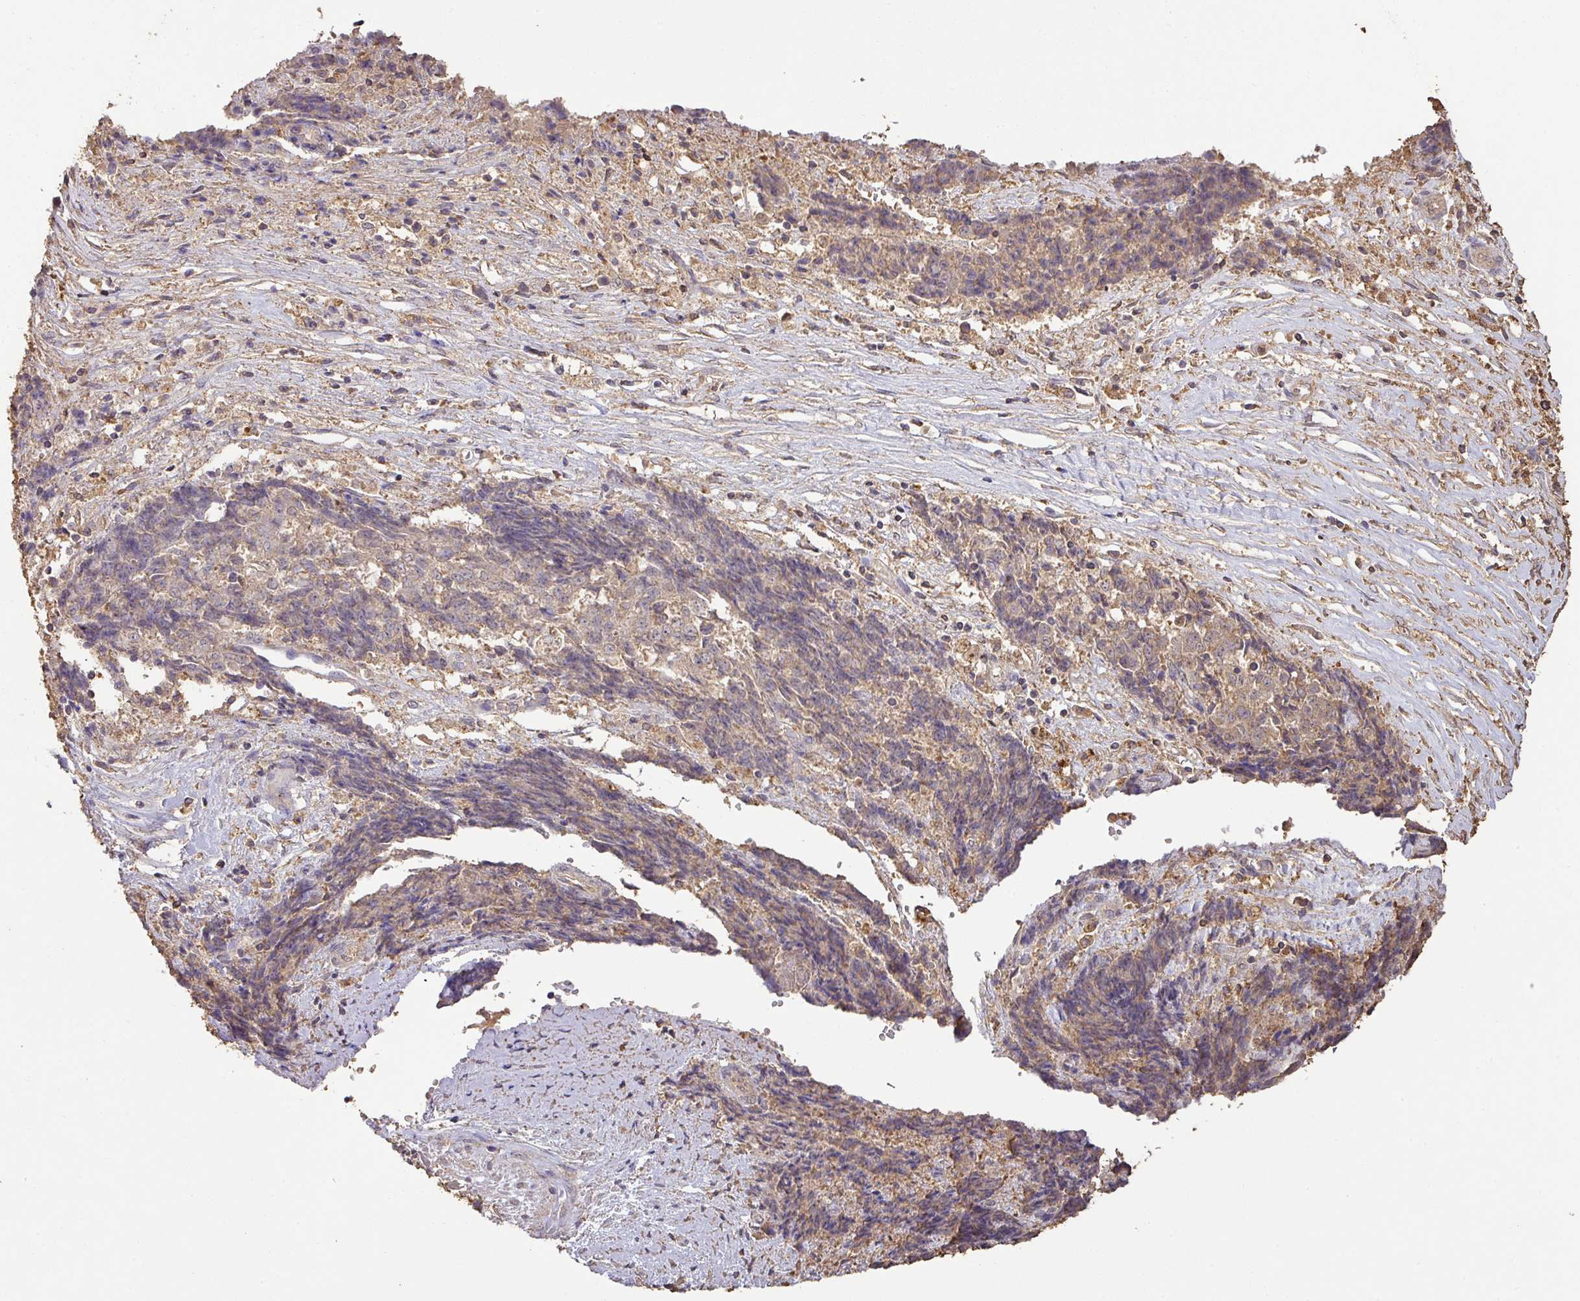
{"staining": {"intensity": "weak", "quantity": "25%-75%", "location": "cytoplasmic/membranous"}, "tissue": "ovarian cancer", "cell_type": "Tumor cells", "image_type": "cancer", "snomed": [{"axis": "morphology", "description": "Carcinoma, endometroid"}, {"axis": "topography", "description": "Ovary"}], "caption": "The histopathology image displays staining of ovarian cancer, revealing weak cytoplasmic/membranous protein expression (brown color) within tumor cells.", "gene": "ATAT1", "patient": {"sex": "female", "age": 42}}